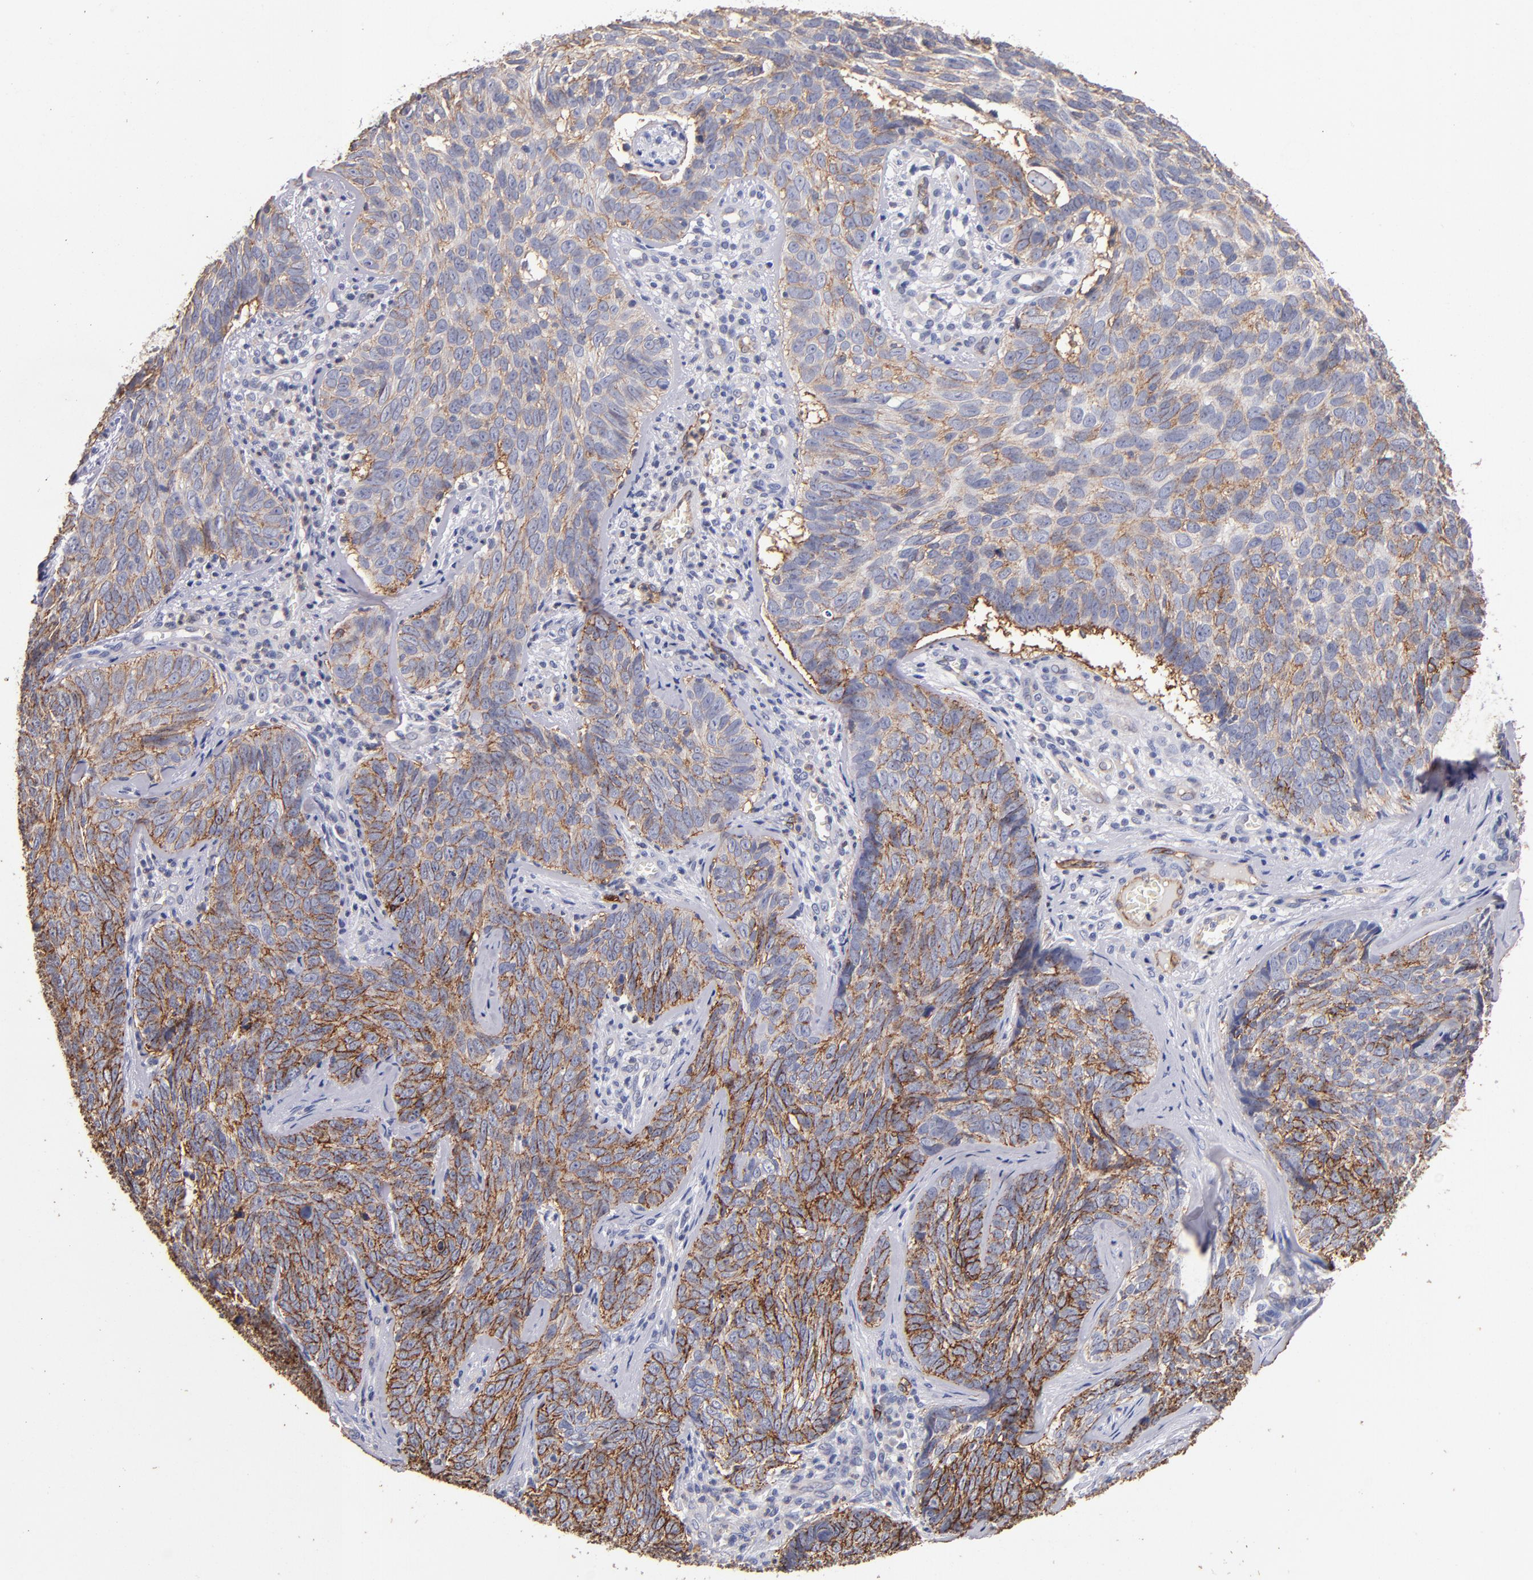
{"staining": {"intensity": "moderate", "quantity": ">75%", "location": "cytoplasmic/membranous"}, "tissue": "skin cancer", "cell_type": "Tumor cells", "image_type": "cancer", "snomed": [{"axis": "morphology", "description": "Basal cell carcinoma"}, {"axis": "topography", "description": "Skin"}], "caption": "A brown stain highlights moderate cytoplasmic/membranous expression of a protein in human basal cell carcinoma (skin) tumor cells. The protein is stained brown, and the nuclei are stained in blue (DAB IHC with brightfield microscopy, high magnification).", "gene": "CLDN5", "patient": {"sex": "male", "age": 72}}